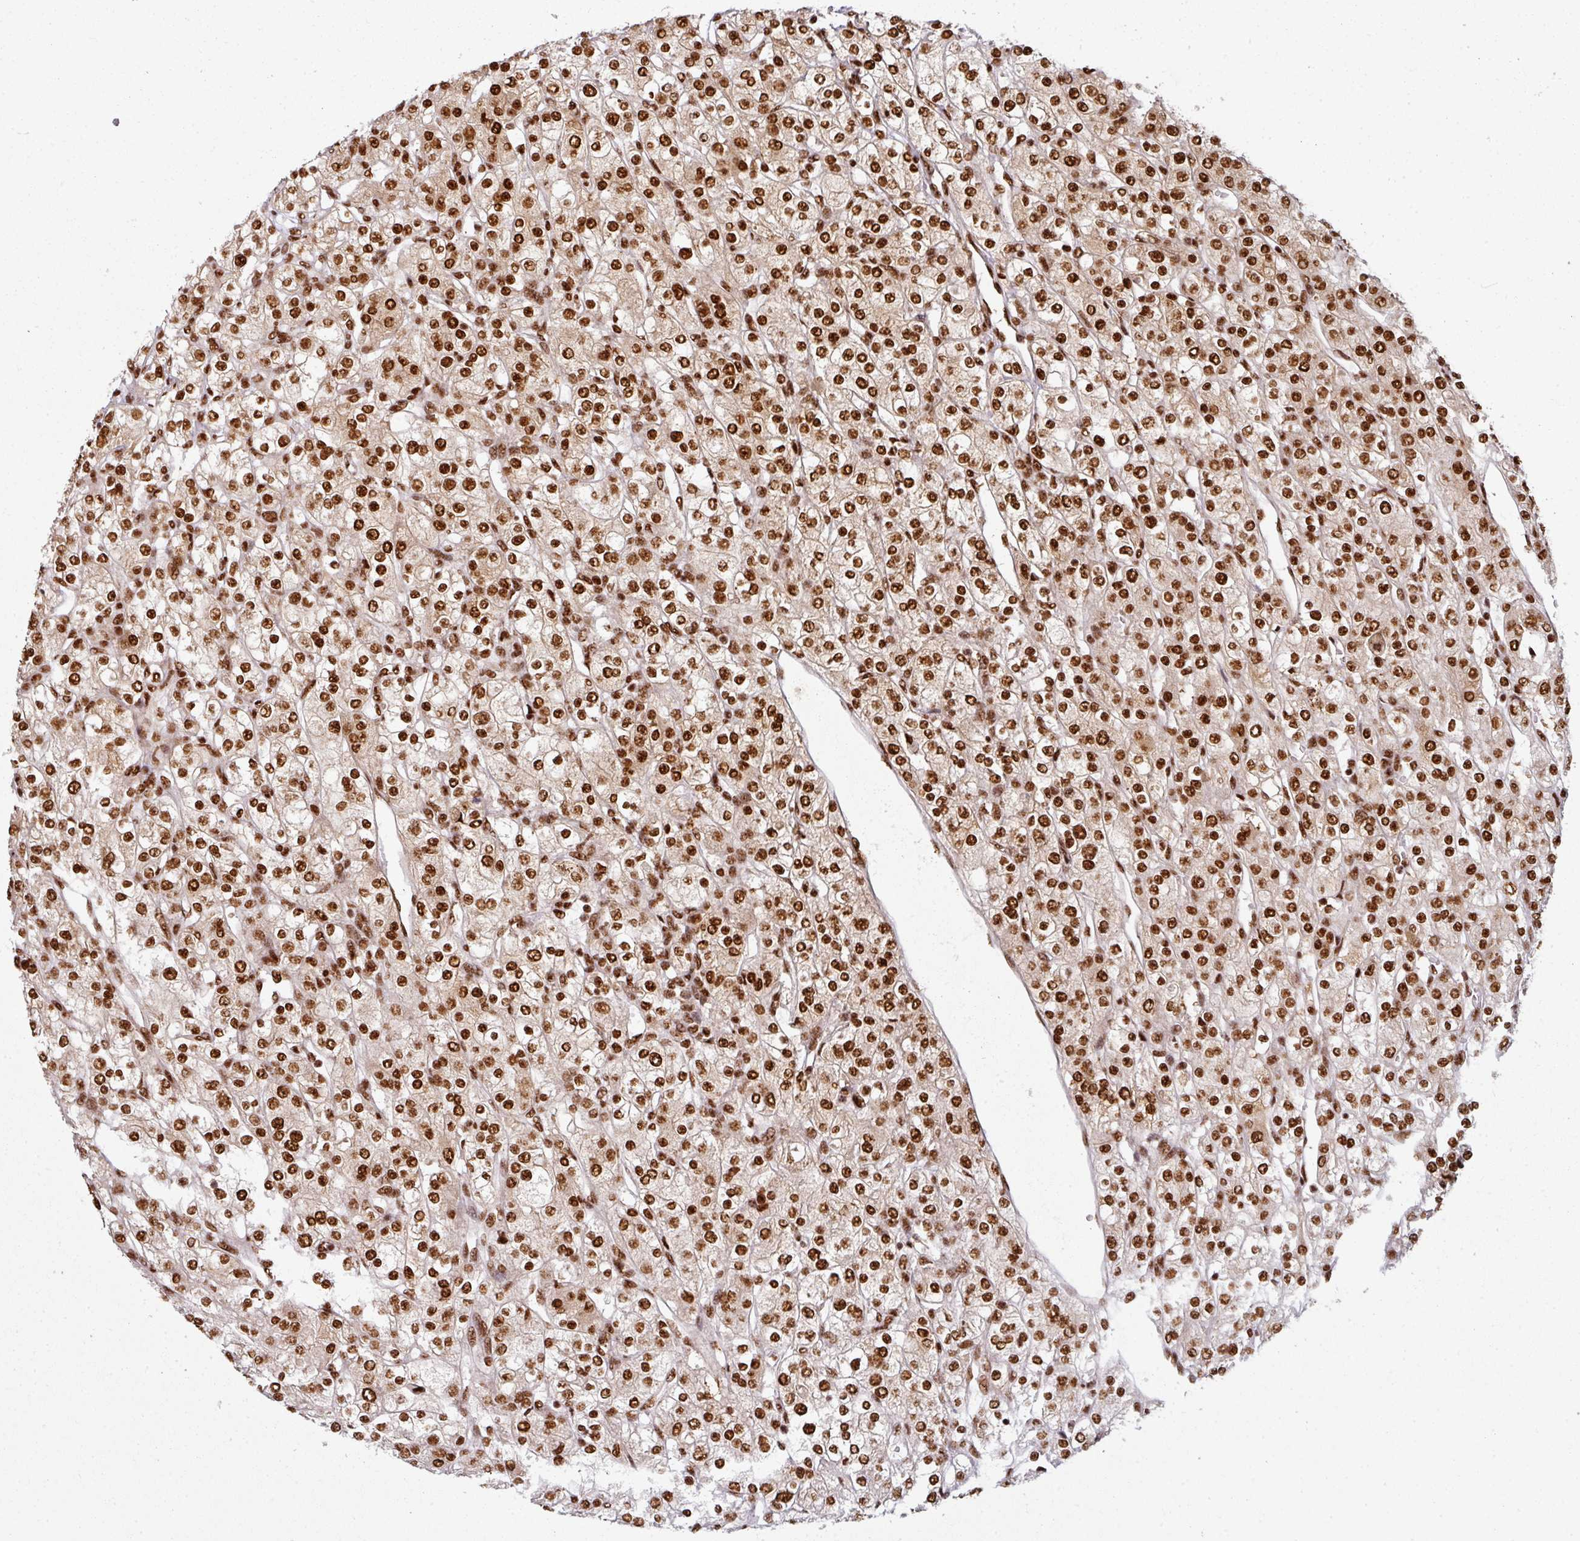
{"staining": {"intensity": "strong", "quantity": ">75%", "location": "nuclear"}, "tissue": "renal cancer", "cell_type": "Tumor cells", "image_type": "cancer", "snomed": [{"axis": "morphology", "description": "Adenocarcinoma, NOS"}, {"axis": "topography", "description": "Kidney"}], "caption": "A micrograph of human renal adenocarcinoma stained for a protein reveals strong nuclear brown staining in tumor cells.", "gene": "SIK3", "patient": {"sex": "male", "age": 80}}